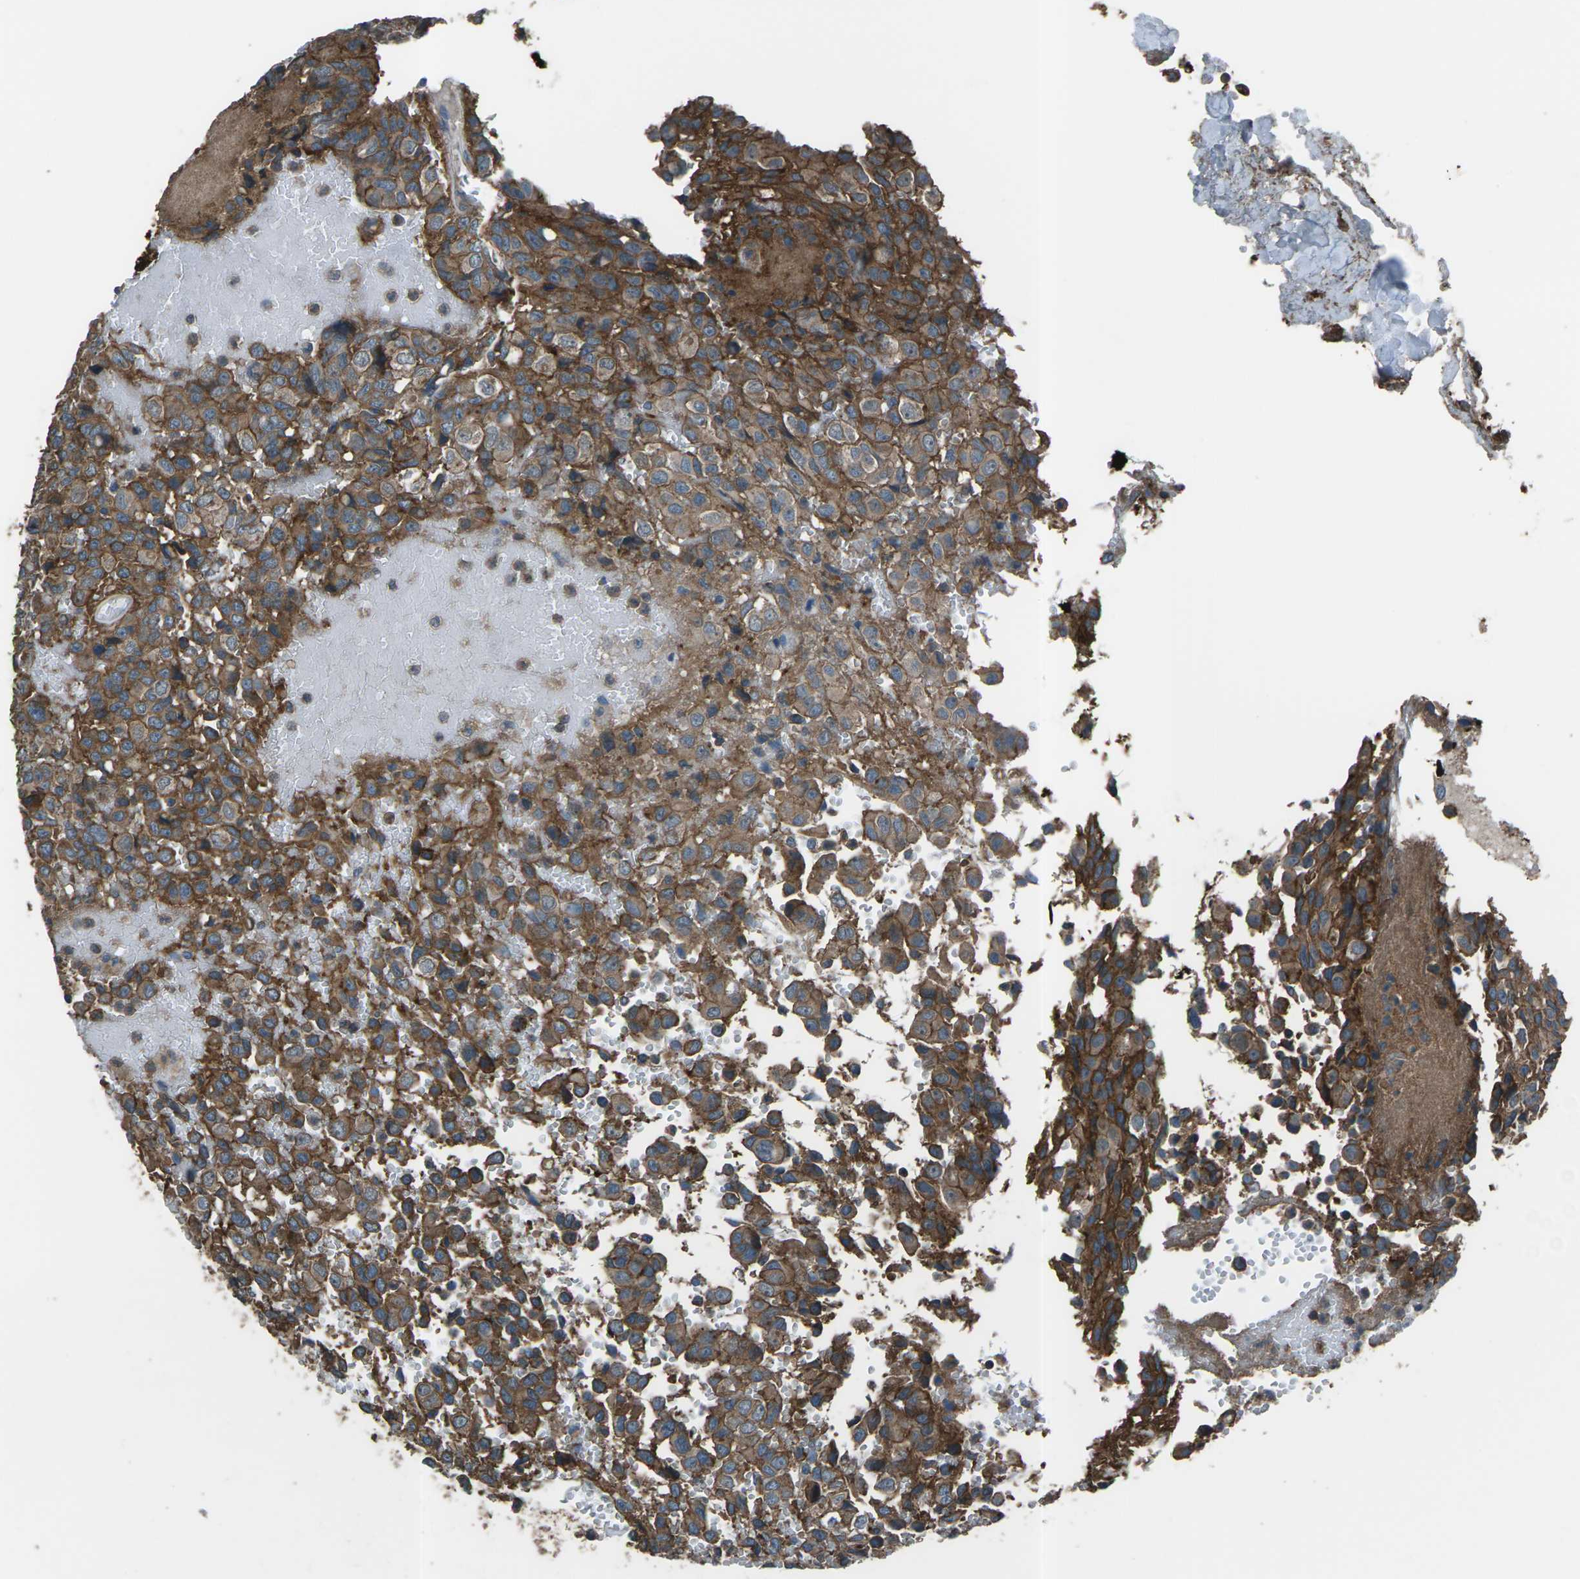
{"staining": {"intensity": "moderate", "quantity": "25%-75%", "location": "cytoplasmic/membranous"}, "tissue": "glioma", "cell_type": "Tumor cells", "image_type": "cancer", "snomed": [{"axis": "morphology", "description": "Glioma, malignant, High grade"}, {"axis": "topography", "description": "Brain"}], "caption": "There is medium levels of moderate cytoplasmic/membranous positivity in tumor cells of high-grade glioma (malignant), as demonstrated by immunohistochemical staining (brown color).", "gene": "CMTM4", "patient": {"sex": "male", "age": 32}}